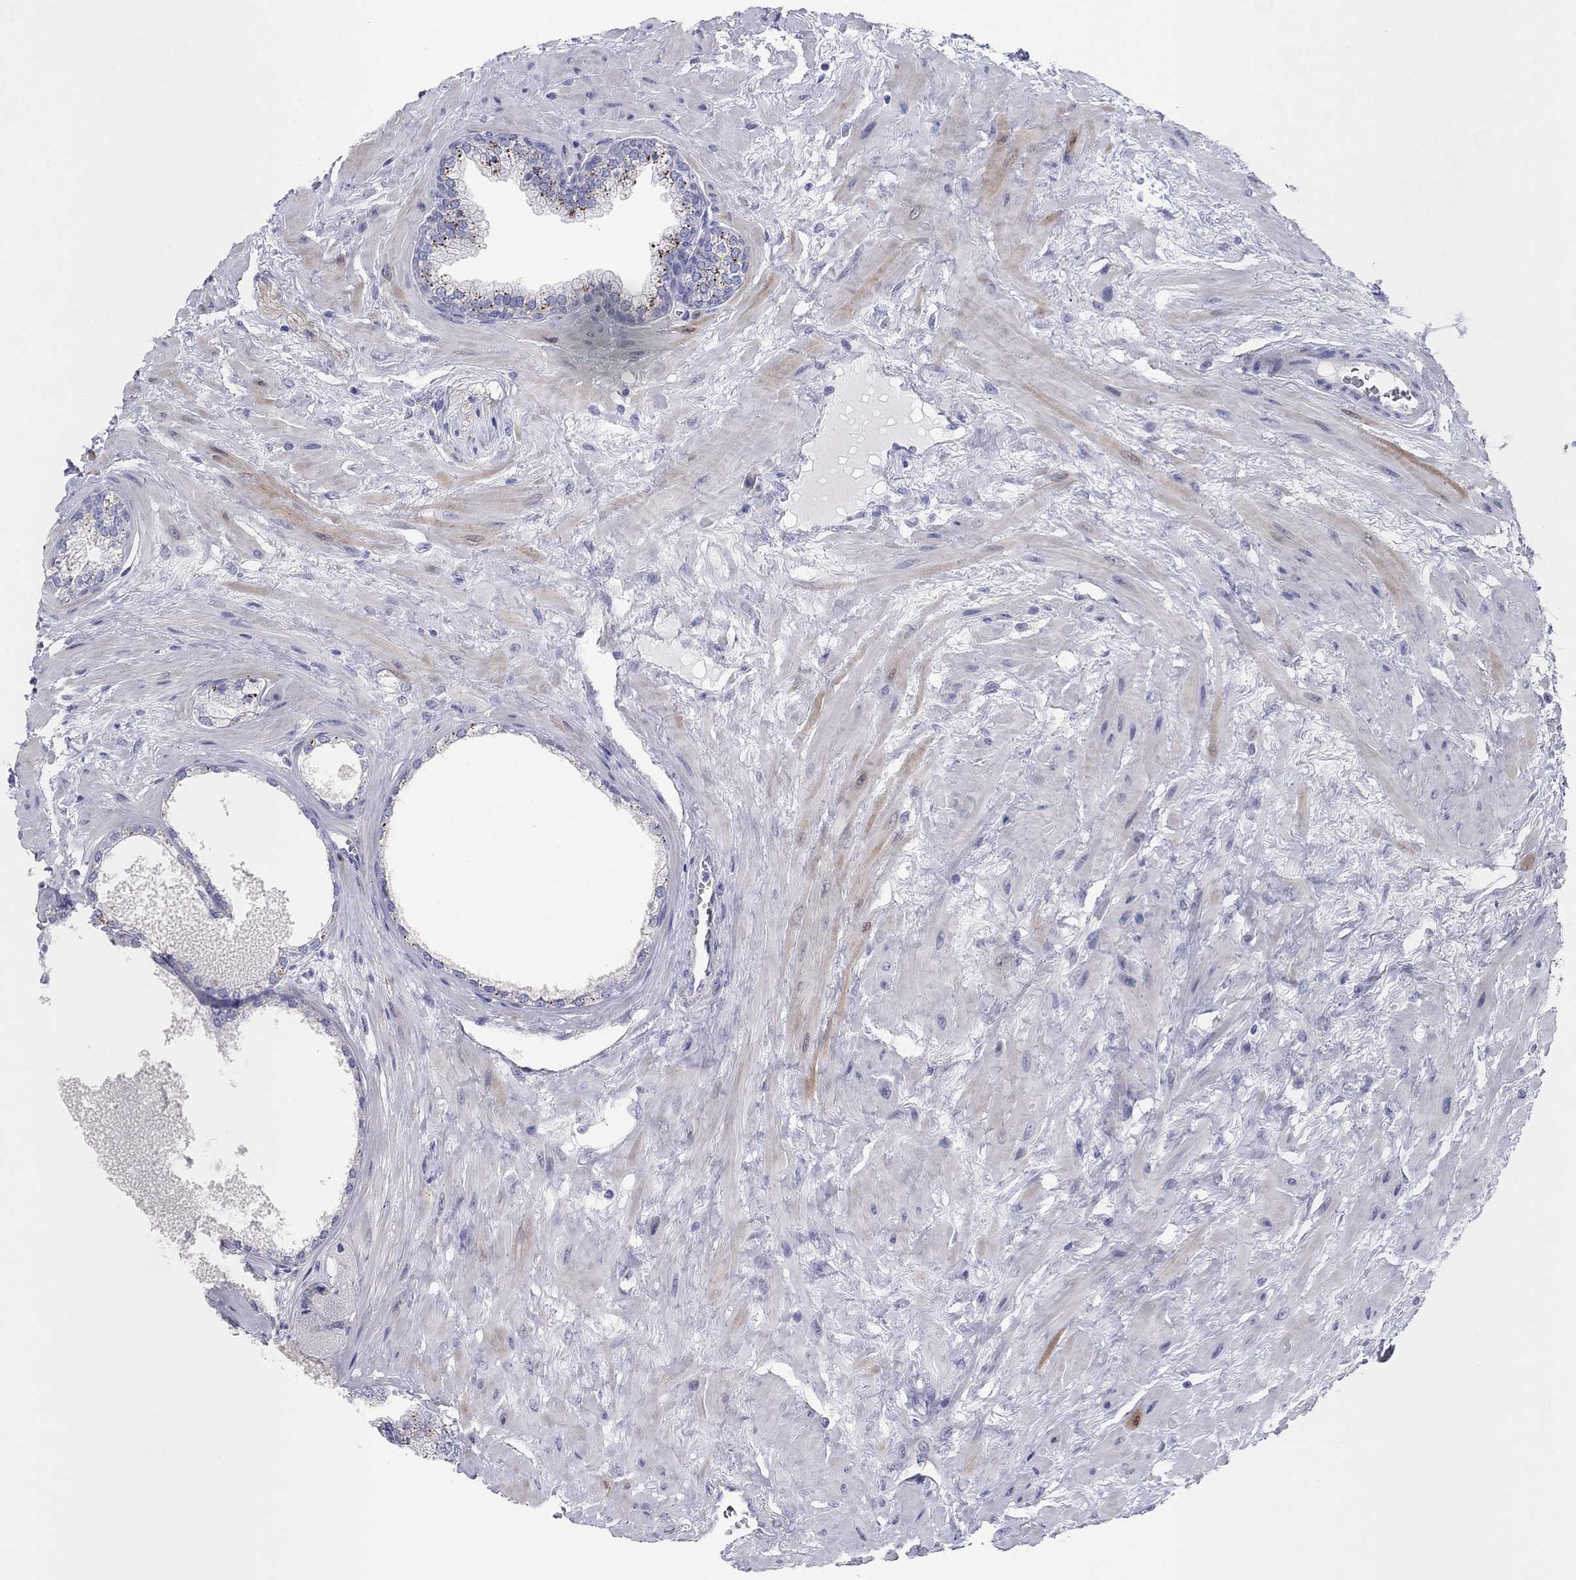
{"staining": {"intensity": "strong", "quantity": "25%-75%", "location": "cytoplasmic/membranous"}, "tissue": "prostate cancer", "cell_type": "Tumor cells", "image_type": "cancer", "snomed": [{"axis": "morphology", "description": "Adenocarcinoma, Low grade"}, {"axis": "topography", "description": "Prostate"}], "caption": "Immunohistochemical staining of low-grade adenocarcinoma (prostate) shows strong cytoplasmic/membranous protein staining in approximately 25%-75% of tumor cells. Nuclei are stained in blue.", "gene": "CPNE6", "patient": {"sex": "male", "age": 72}}